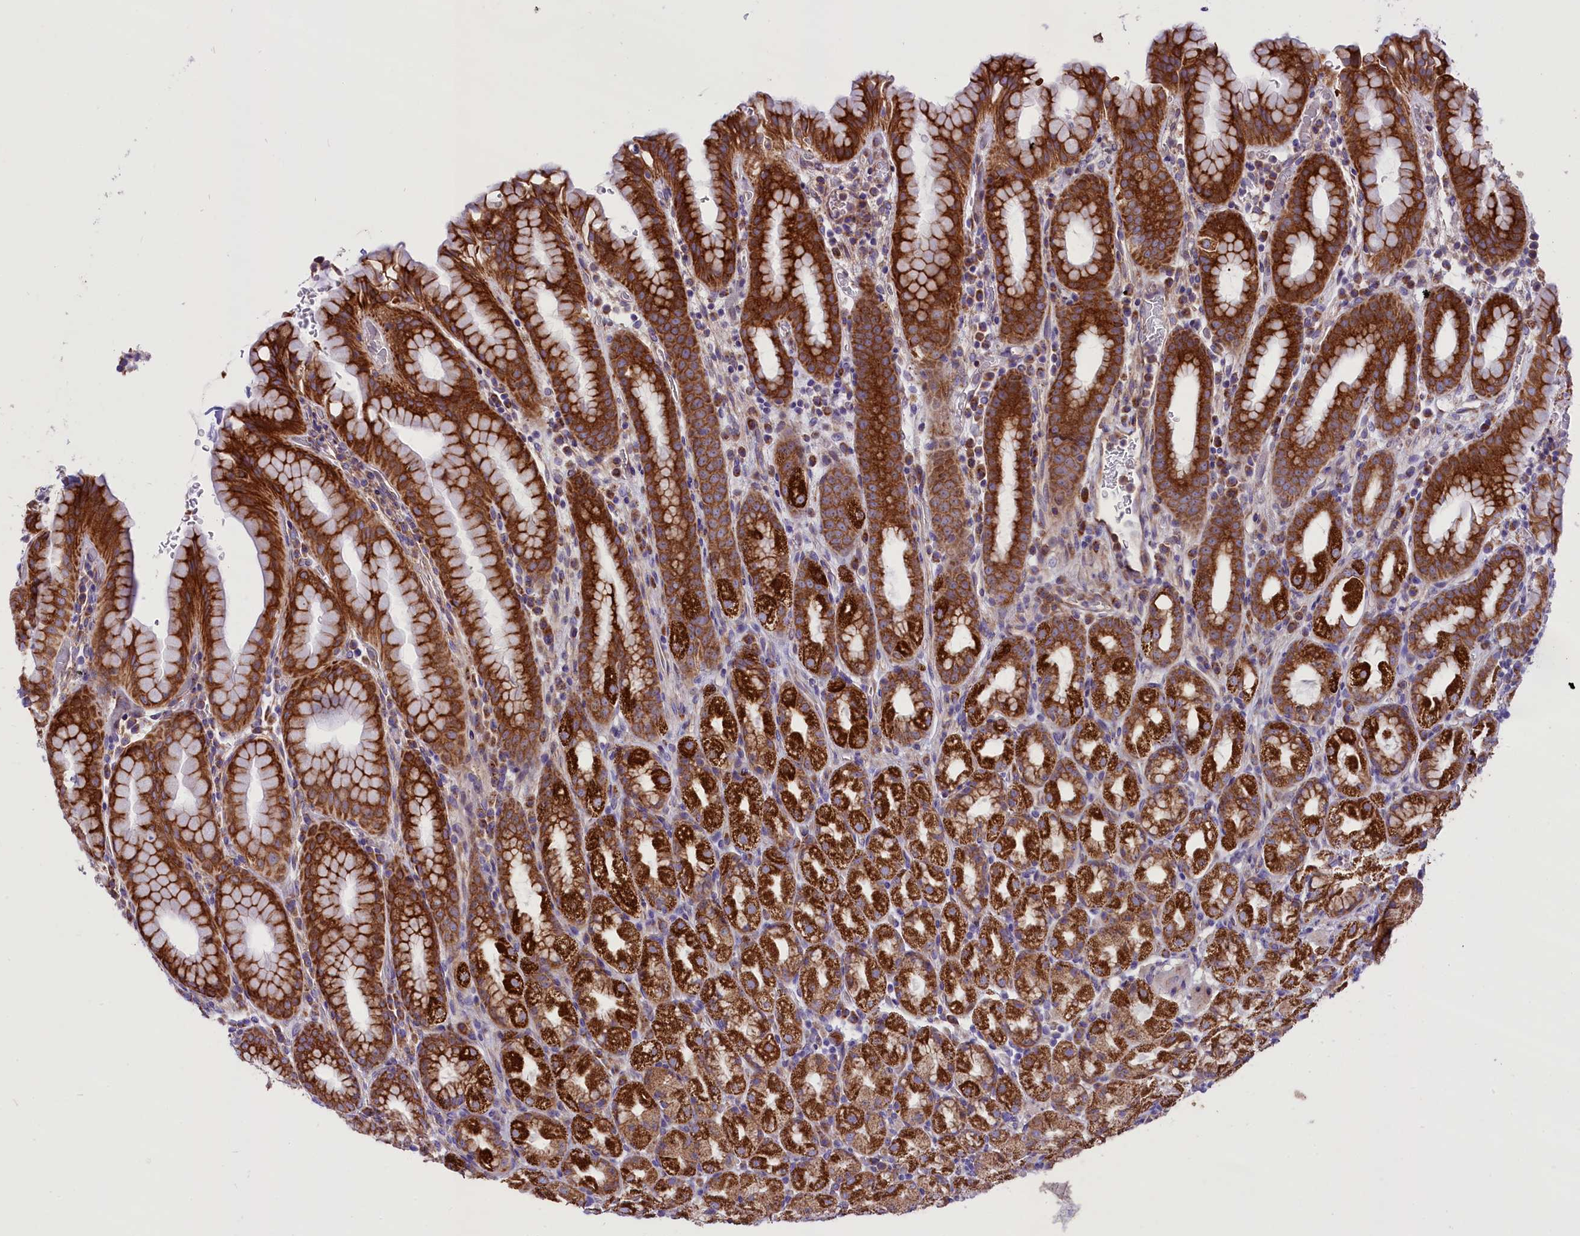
{"staining": {"intensity": "strong", "quantity": ">75%", "location": "cytoplasmic/membranous"}, "tissue": "stomach", "cell_type": "Glandular cells", "image_type": "normal", "snomed": [{"axis": "morphology", "description": "Normal tissue, NOS"}, {"axis": "topography", "description": "Stomach, upper"}, {"axis": "topography", "description": "Stomach, lower"}, {"axis": "topography", "description": "Small intestine"}], "caption": "This image displays immunohistochemistry (IHC) staining of normal human stomach, with high strong cytoplasmic/membranous positivity in about >75% of glandular cells.", "gene": "PTPRU", "patient": {"sex": "male", "age": 68}}